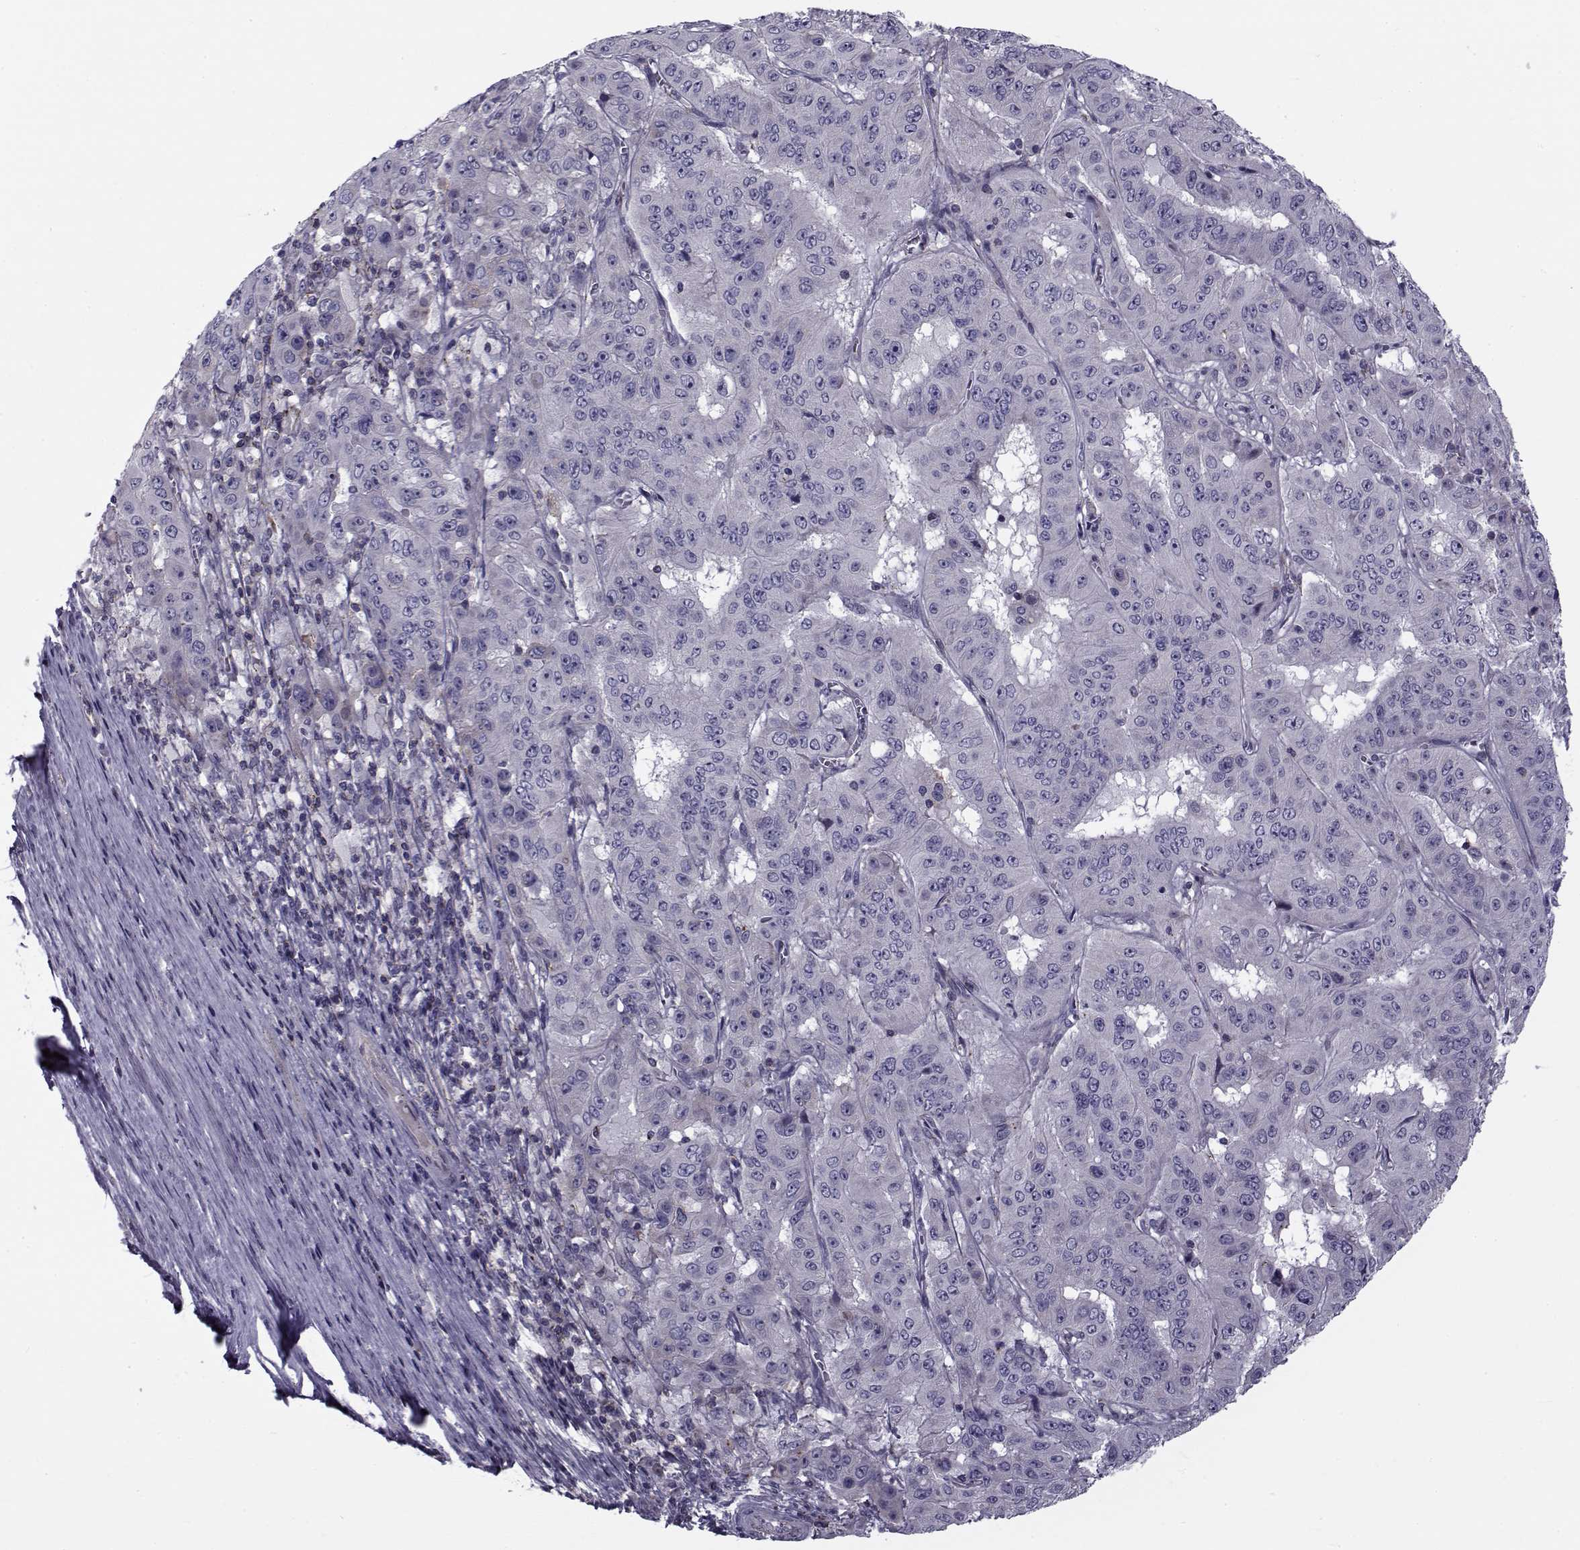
{"staining": {"intensity": "negative", "quantity": "none", "location": "none"}, "tissue": "pancreatic cancer", "cell_type": "Tumor cells", "image_type": "cancer", "snomed": [{"axis": "morphology", "description": "Adenocarcinoma, NOS"}, {"axis": "topography", "description": "Pancreas"}], "caption": "A high-resolution photomicrograph shows immunohistochemistry staining of pancreatic adenocarcinoma, which reveals no significant positivity in tumor cells.", "gene": "LRRC27", "patient": {"sex": "male", "age": 63}}